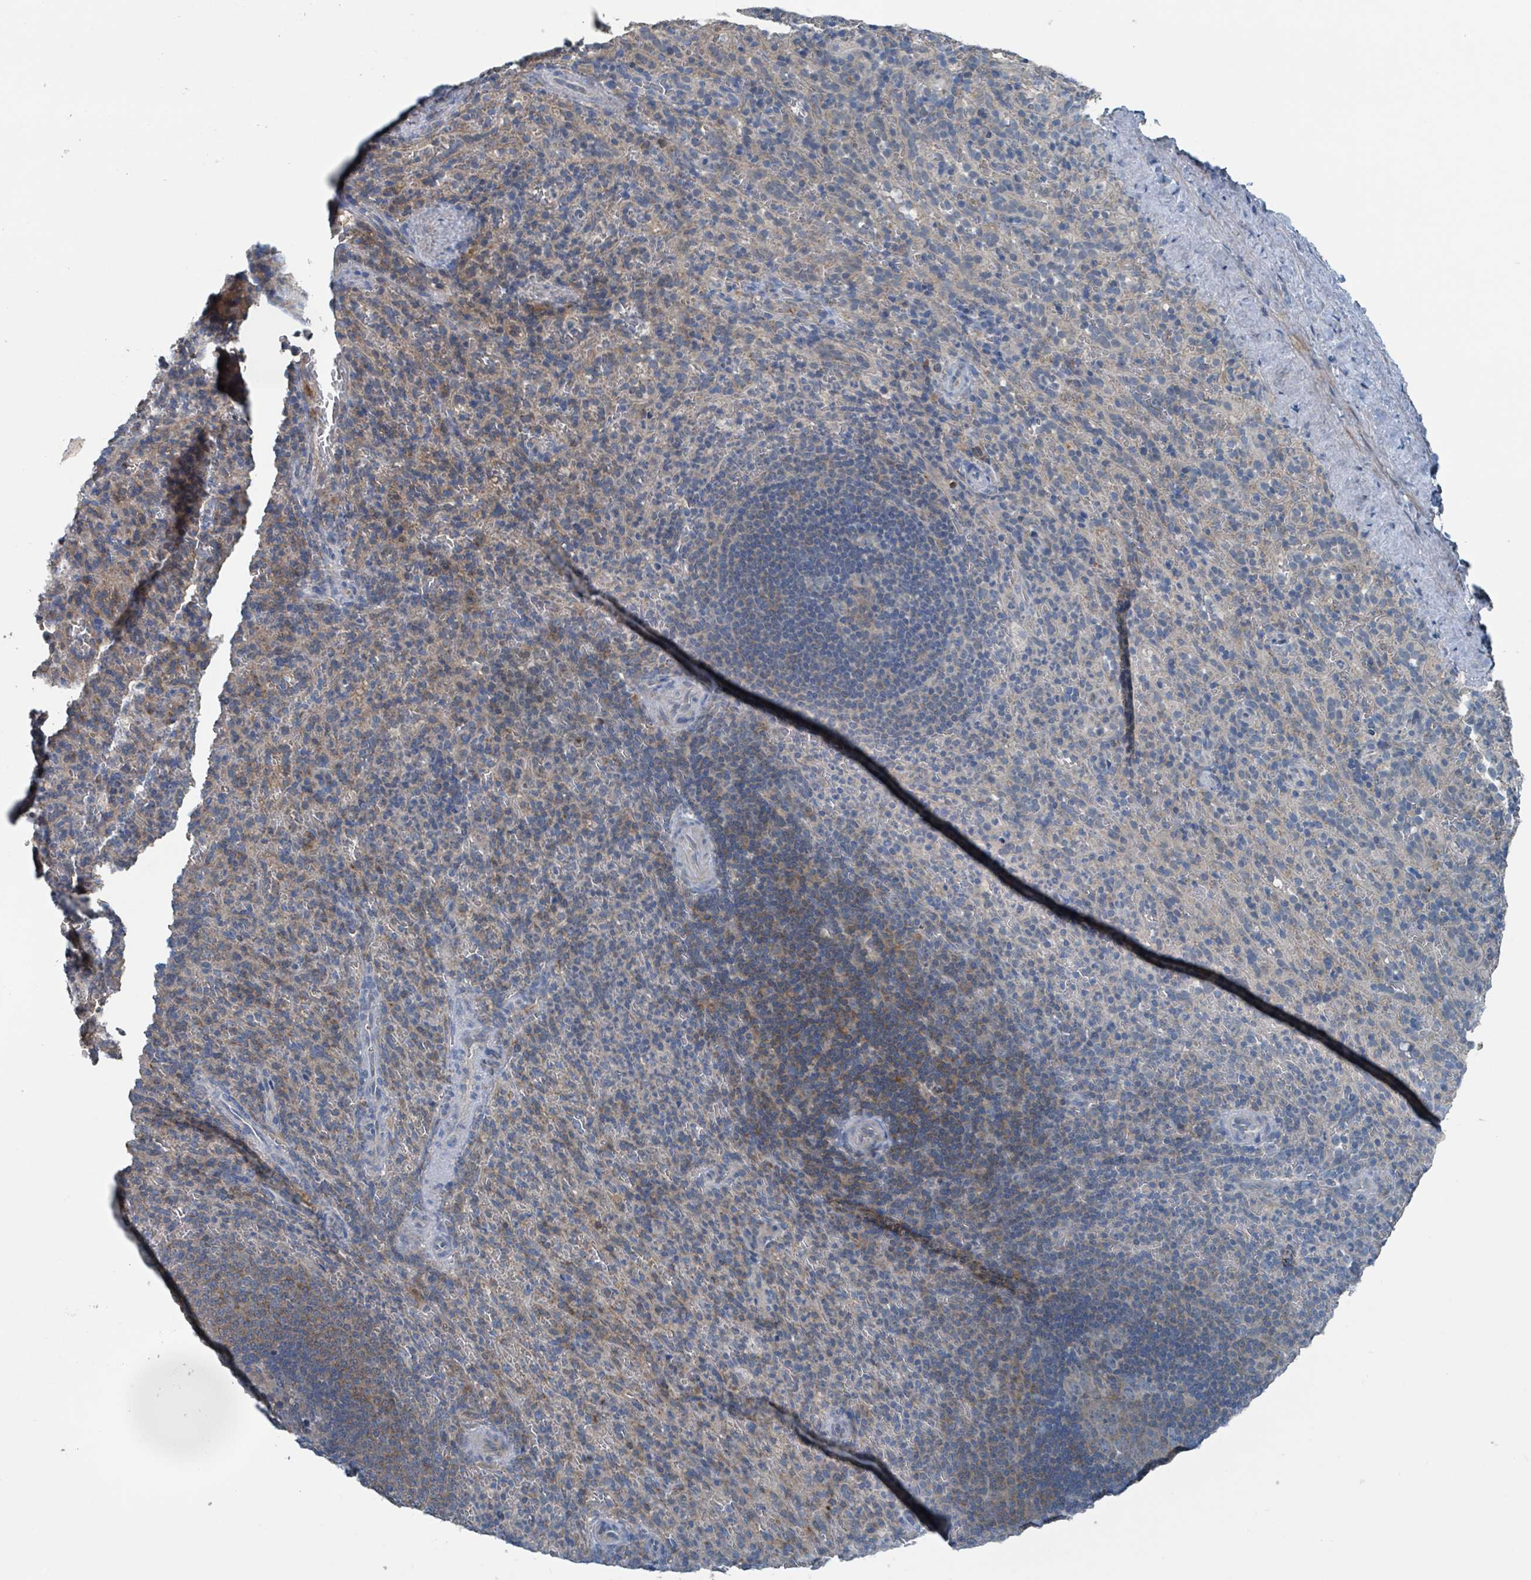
{"staining": {"intensity": "negative", "quantity": "none", "location": "none"}, "tissue": "spleen", "cell_type": "Cells in red pulp", "image_type": "normal", "snomed": [{"axis": "morphology", "description": "Normal tissue, NOS"}, {"axis": "topography", "description": "Spleen"}], "caption": "DAB (3,3'-diaminobenzidine) immunohistochemical staining of benign human spleen reveals no significant positivity in cells in red pulp.", "gene": "ACBD4", "patient": {"sex": "female", "age": 21}}